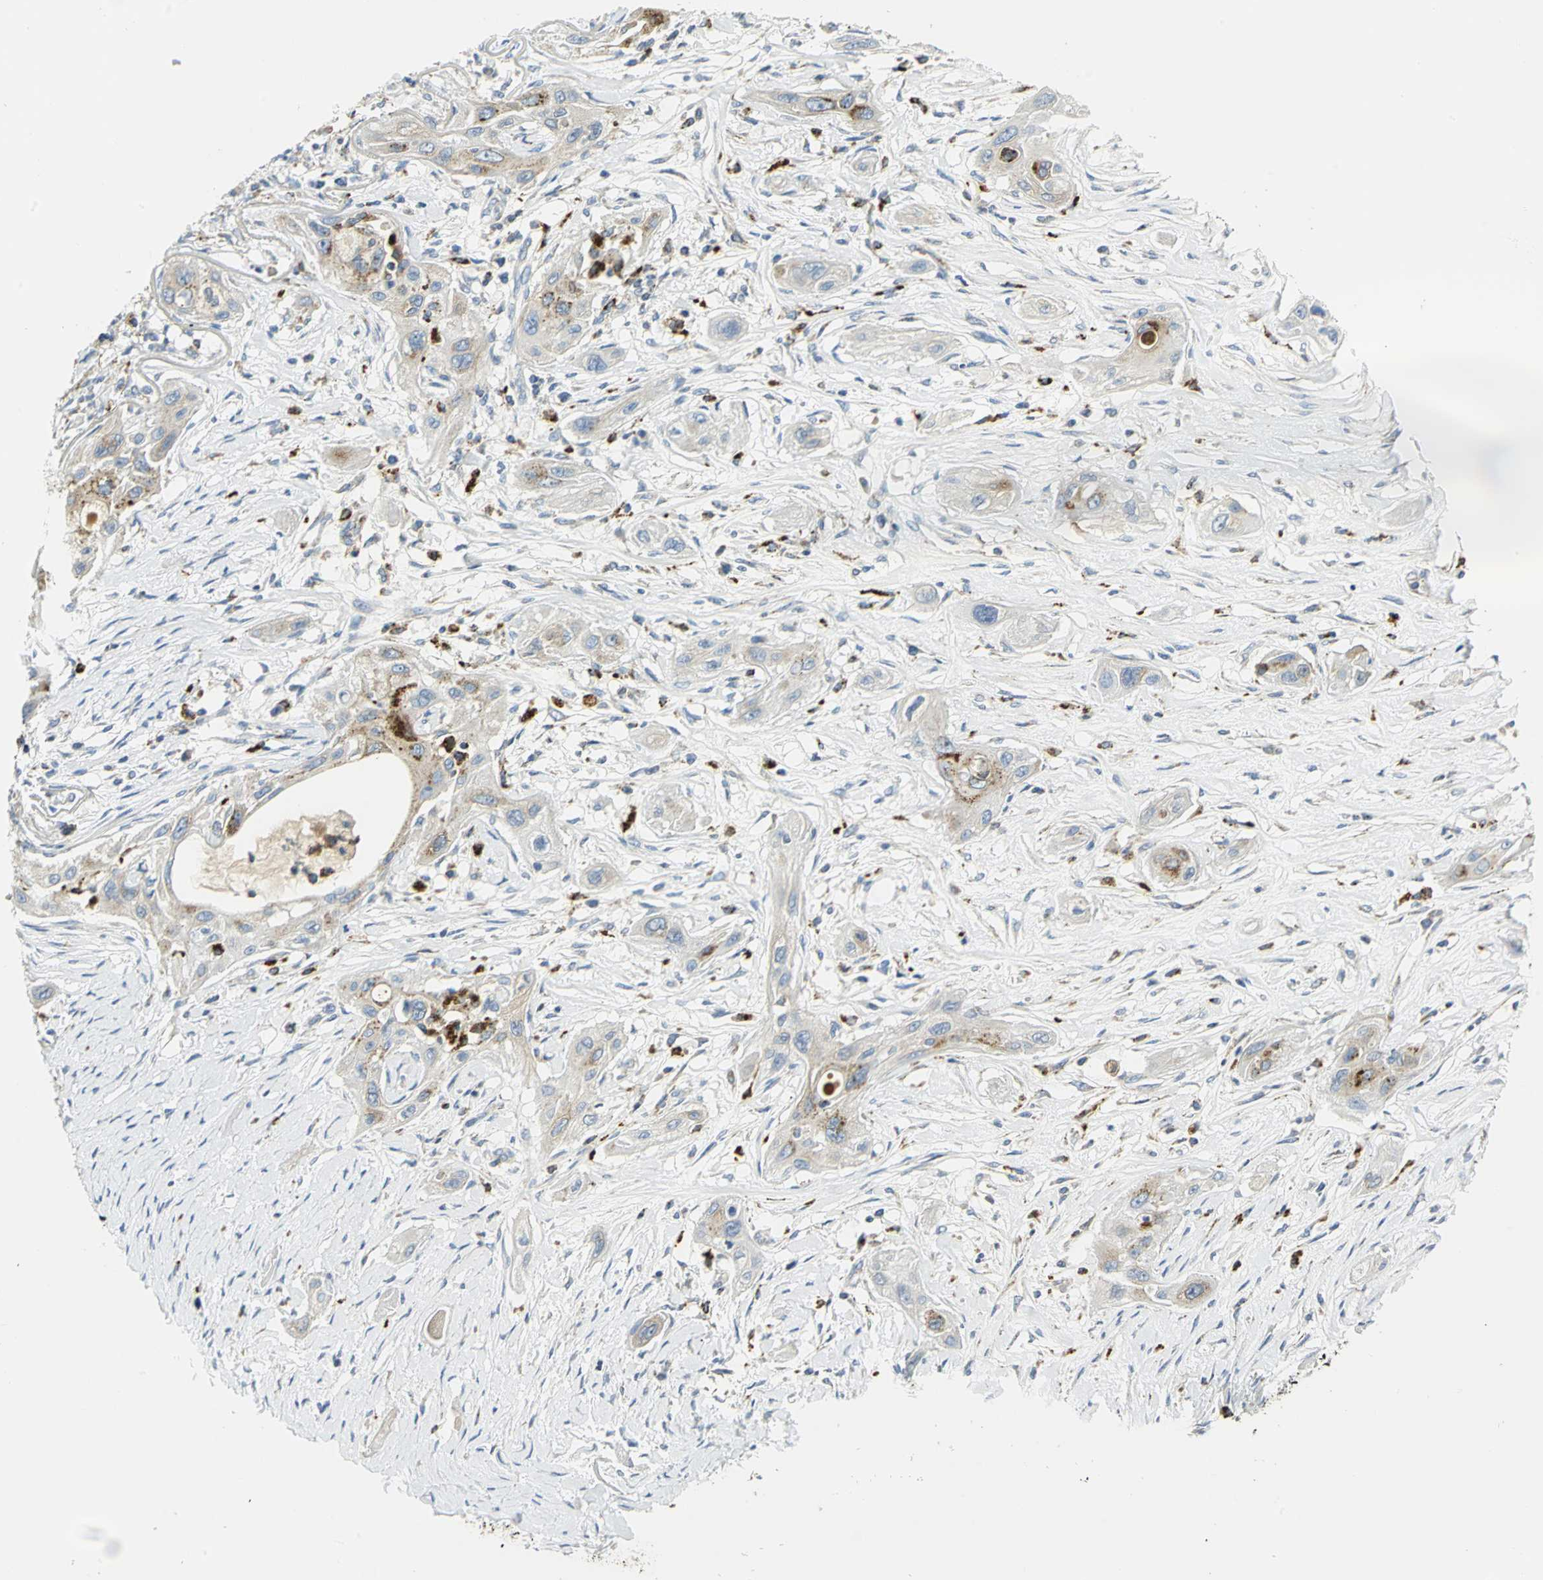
{"staining": {"intensity": "weak", "quantity": "<25%", "location": "cytoplasmic/membranous"}, "tissue": "lung cancer", "cell_type": "Tumor cells", "image_type": "cancer", "snomed": [{"axis": "morphology", "description": "Squamous cell carcinoma, NOS"}, {"axis": "topography", "description": "Lung"}], "caption": "Lung cancer (squamous cell carcinoma) was stained to show a protein in brown. There is no significant expression in tumor cells. Brightfield microscopy of immunohistochemistry stained with DAB (3,3'-diaminobenzidine) (brown) and hematoxylin (blue), captured at high magnification.", "gene": "ARSA", "patient": {"sex": "female", "age": 47}}